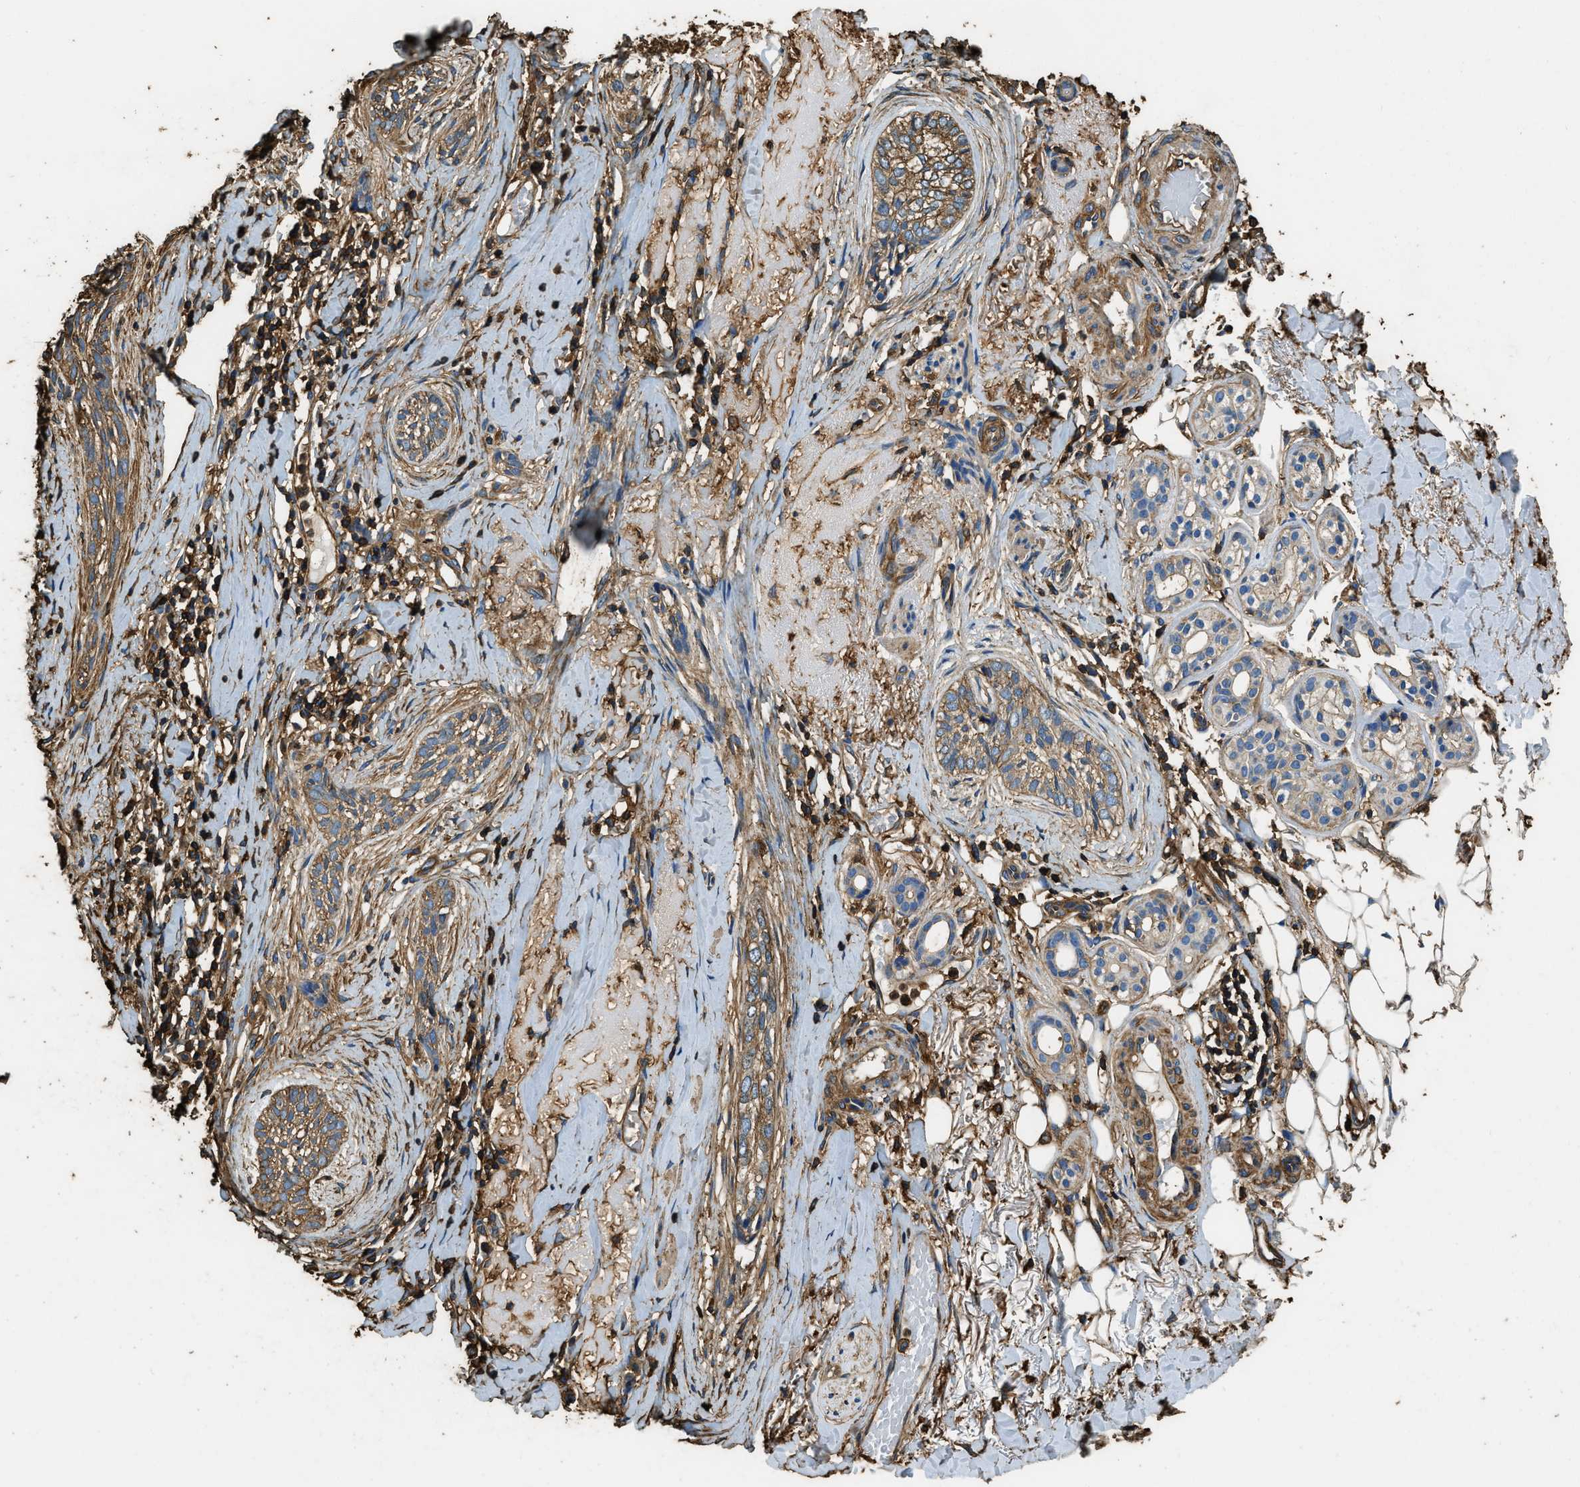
{"staining": {"intensity": "moderate", "quantity": ">75%", "location": "cytoplasmic/membranous"}, "tissue": "skin cancer", "cell_type": "Tumor cells", "image_type": "cancer", "snomed": [{"axis": "morphology", "description": "Basal cell carcinoma"}, {"axis": "topography", "description": "Skin"}], "caption": "Immunohistochemical staining of skin cancer reveals moderate cytoplasmic/membranous protein expression in about >75% of tumor cells. Using DAB (brown) and hematoxylin (blue) stains, captured at high magnification using brightfield microscopy.", "gene": "ACCS", "patient": {"sex": "female", "age": 88}}